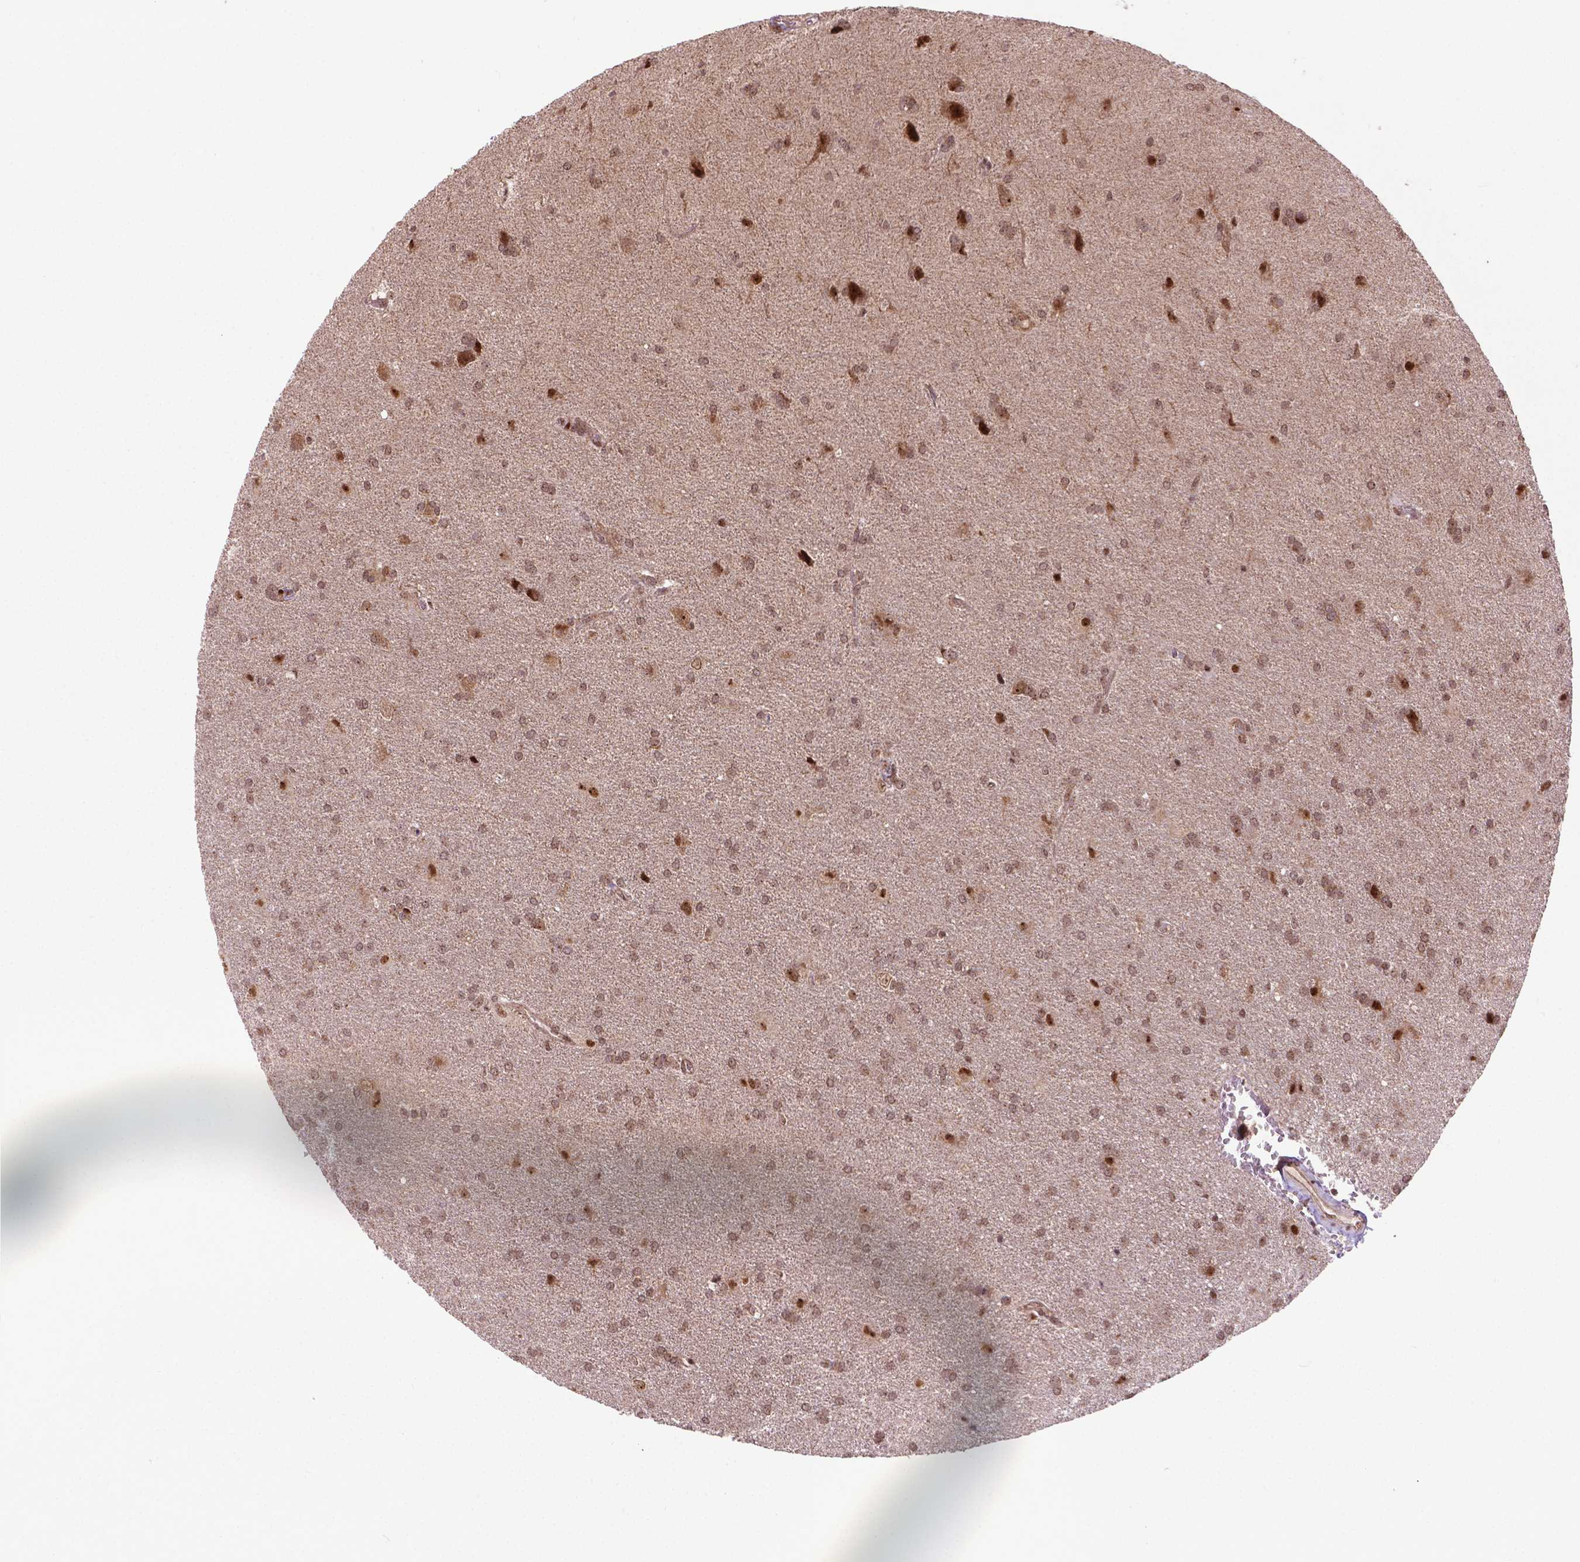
{"staining": {"intensity": "moderate", "quantity": ">75%", "location": "nuclear"}, "tissue": "glioma", "cell_type": "Tumor cells", "image_type": "cancer", "snomed": [{"axis": "morphology", "description": "Glioma, malignant, Low grade"}, {"axis": "topography", "description": "Brain"}], "caption": "Protein analysis of glioma tissue demonstrates moderate nuclear staining in about >75% of tumor cells.", "gene": "CSNK2A1", "patient": {"sex": "male", "age": 58}}